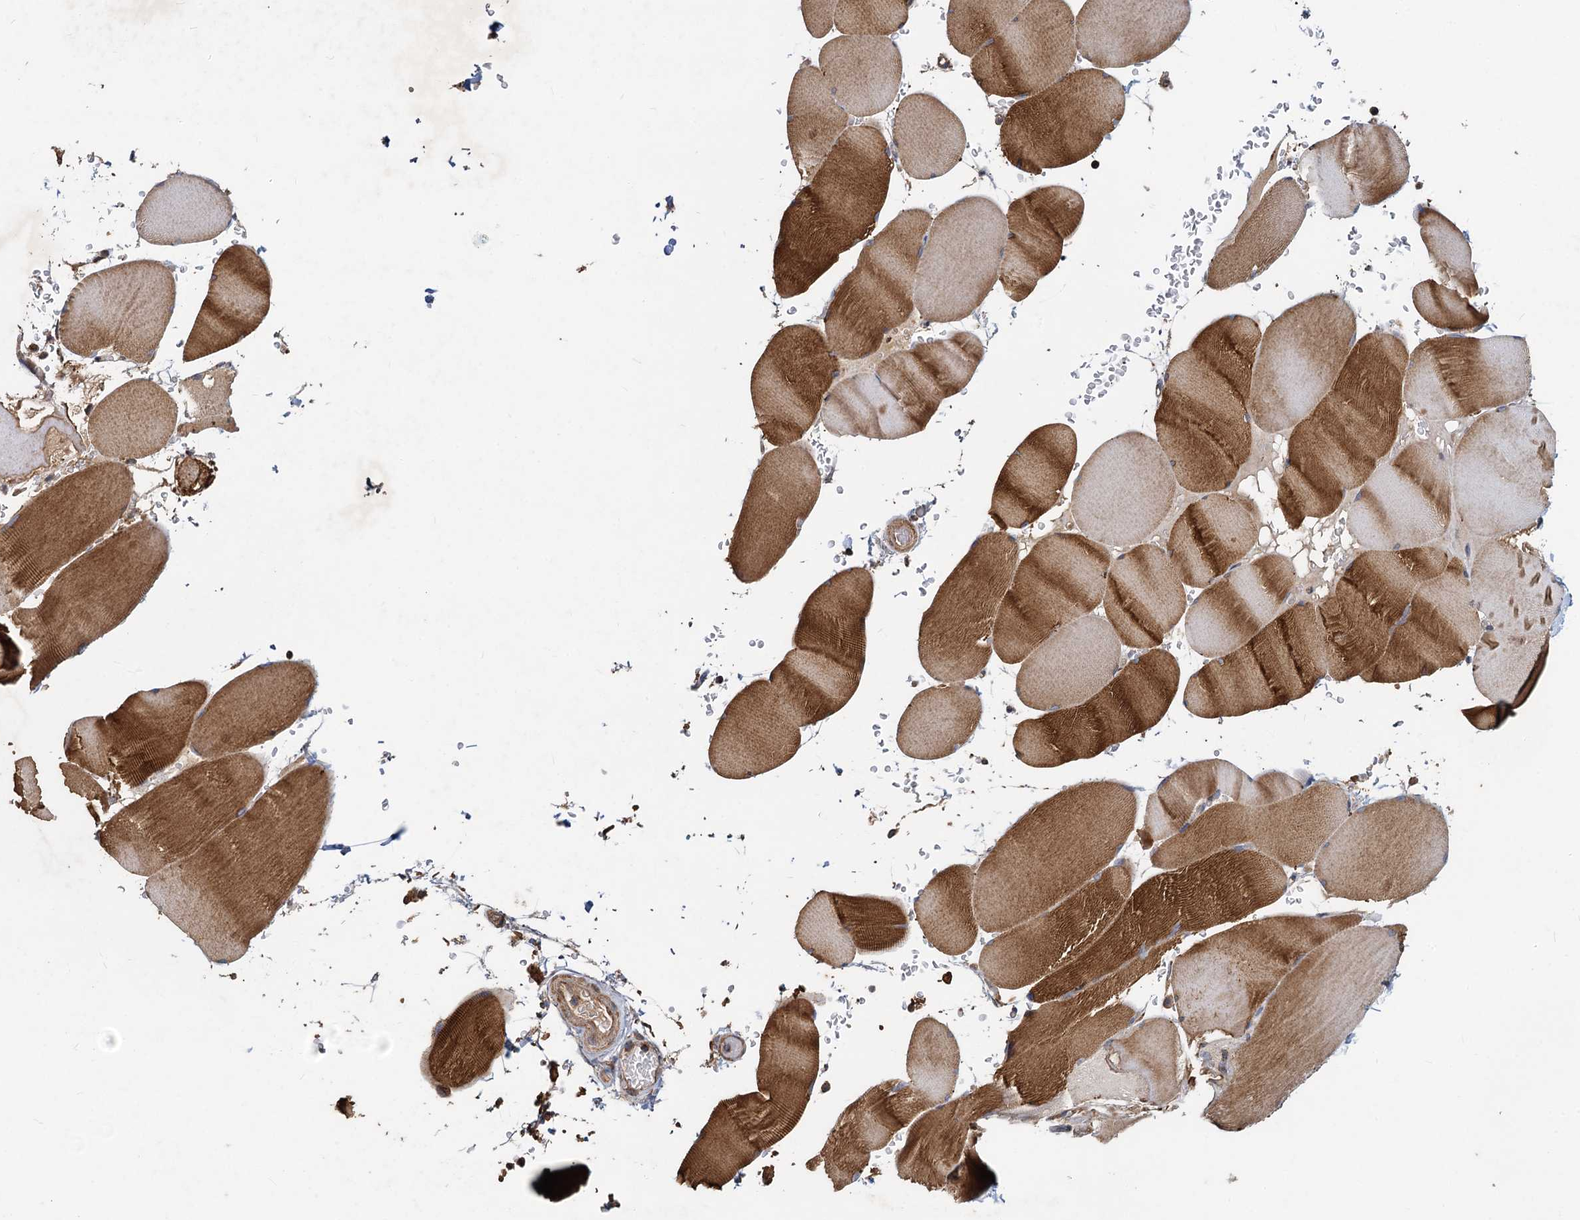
{"staining": {"intensity": "strong", "quantity": "25%-75%", "location": "cytoplasmic/membranous"}, "tissue": "skeletal muscle", "cell_type": "Myocytes", "image_type": "normal", "snomed": [{"axis": "morphology", "description": "Normal tissue, NOS"}, {"axis": "topography", "description": "Skeletal muscle"}, {"axis": "topography", "description": "Head-Neck"}], "caption": "A photomicrograph of skeletal muscle stained for a protein exhibits strong cytoplasmic/membranous brown staining in myocytes.", "gene": "SDS", "patient": {"sex": "male", "age": 66}}